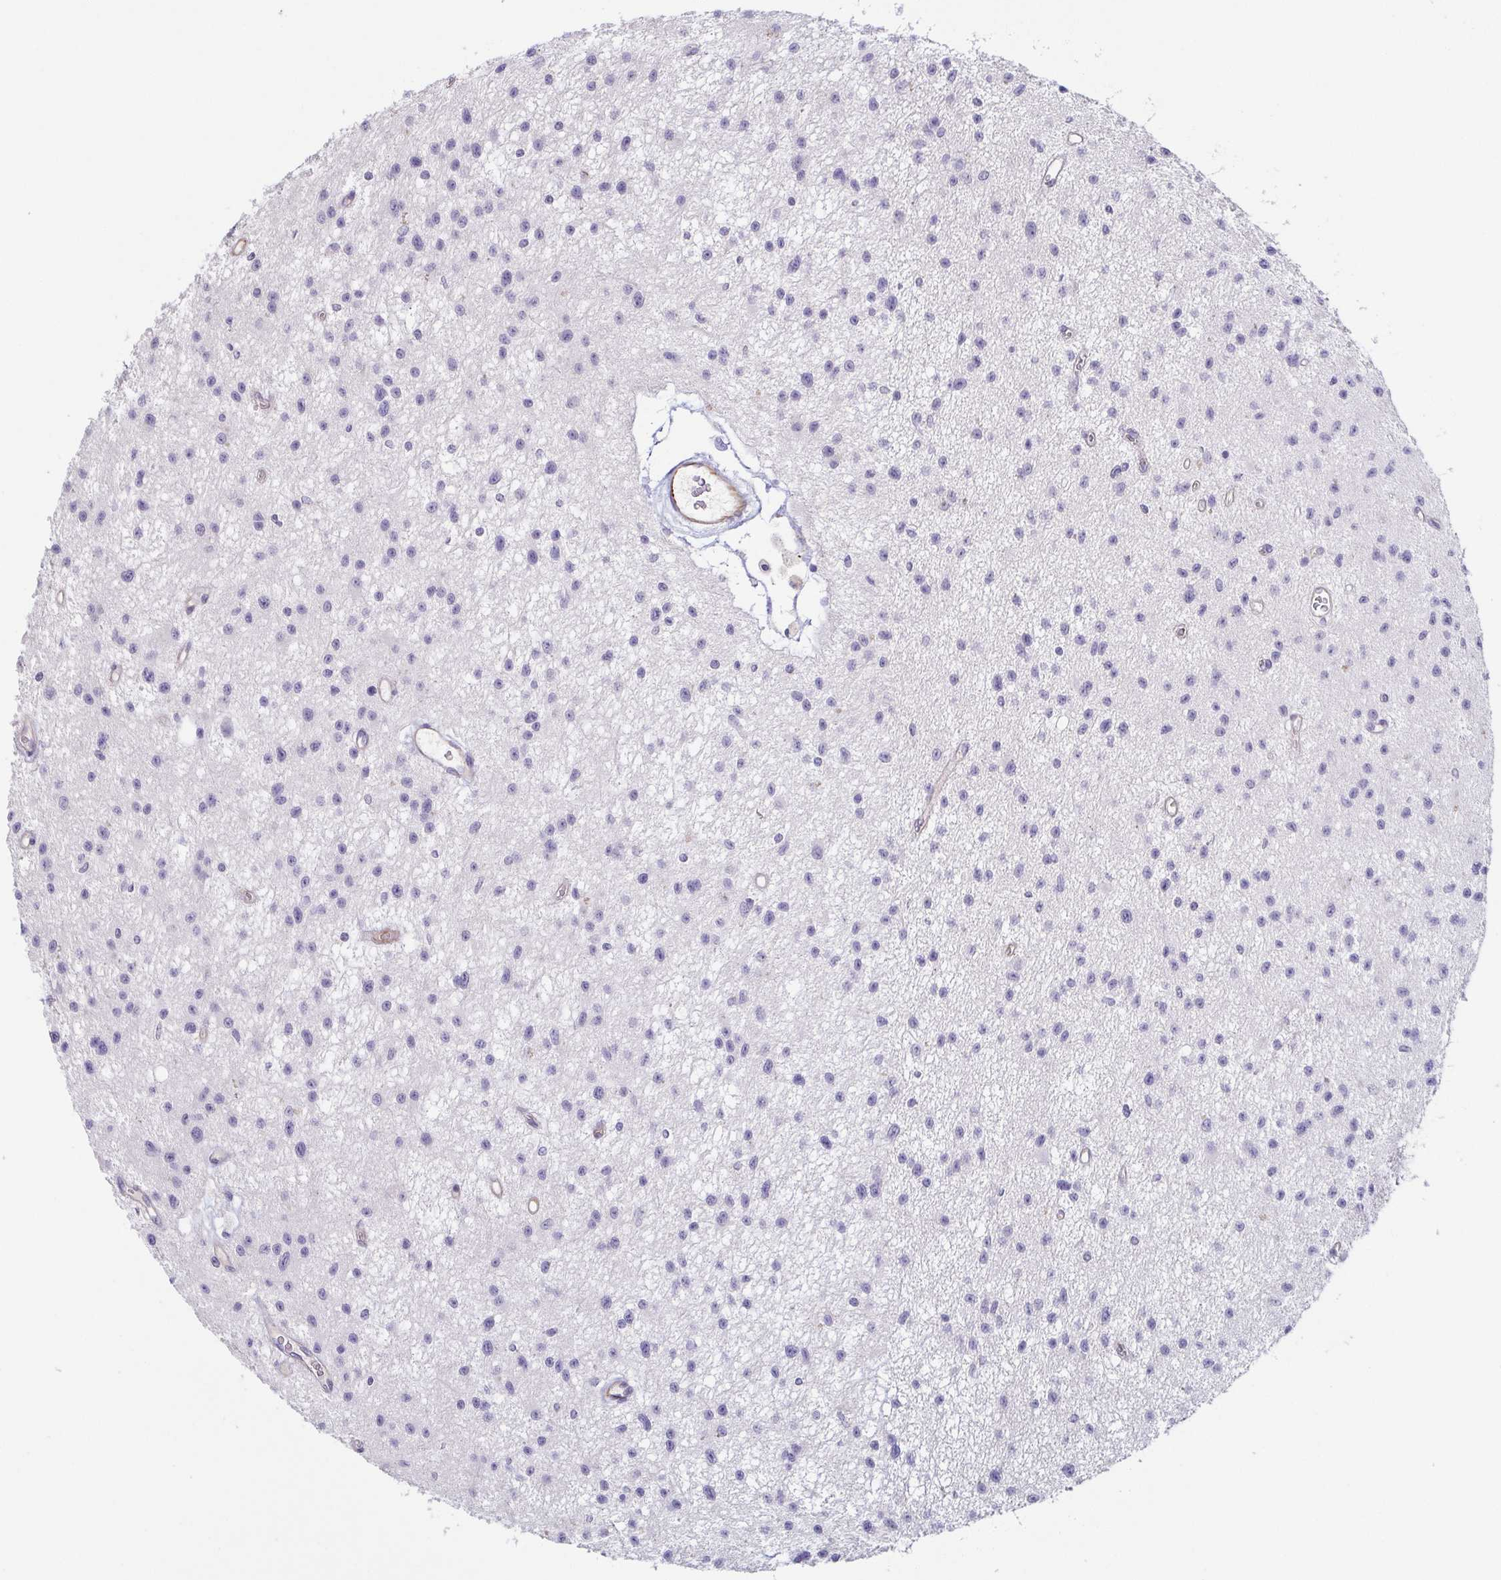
{"staining": {"intensity": "negative", "quantity": "none", "location": "none"}, "tissue": "glioma", "cell_type": "Tumor cells", "image_type": "cancer", "snomed": [{"axis": "morphology", "description": "Glioma, malignant, Low grade"}, {"axis": "topography", "description": "Brain"}], "caption": "An image of human glioma is negative for staining in tumor cells. (Brightfield microscopy of DAB (3,3'-diaminobenzidine) IHC at high magnification).", "gene": "COL17A1", "patient": {"sex": "male", "age": 43}}